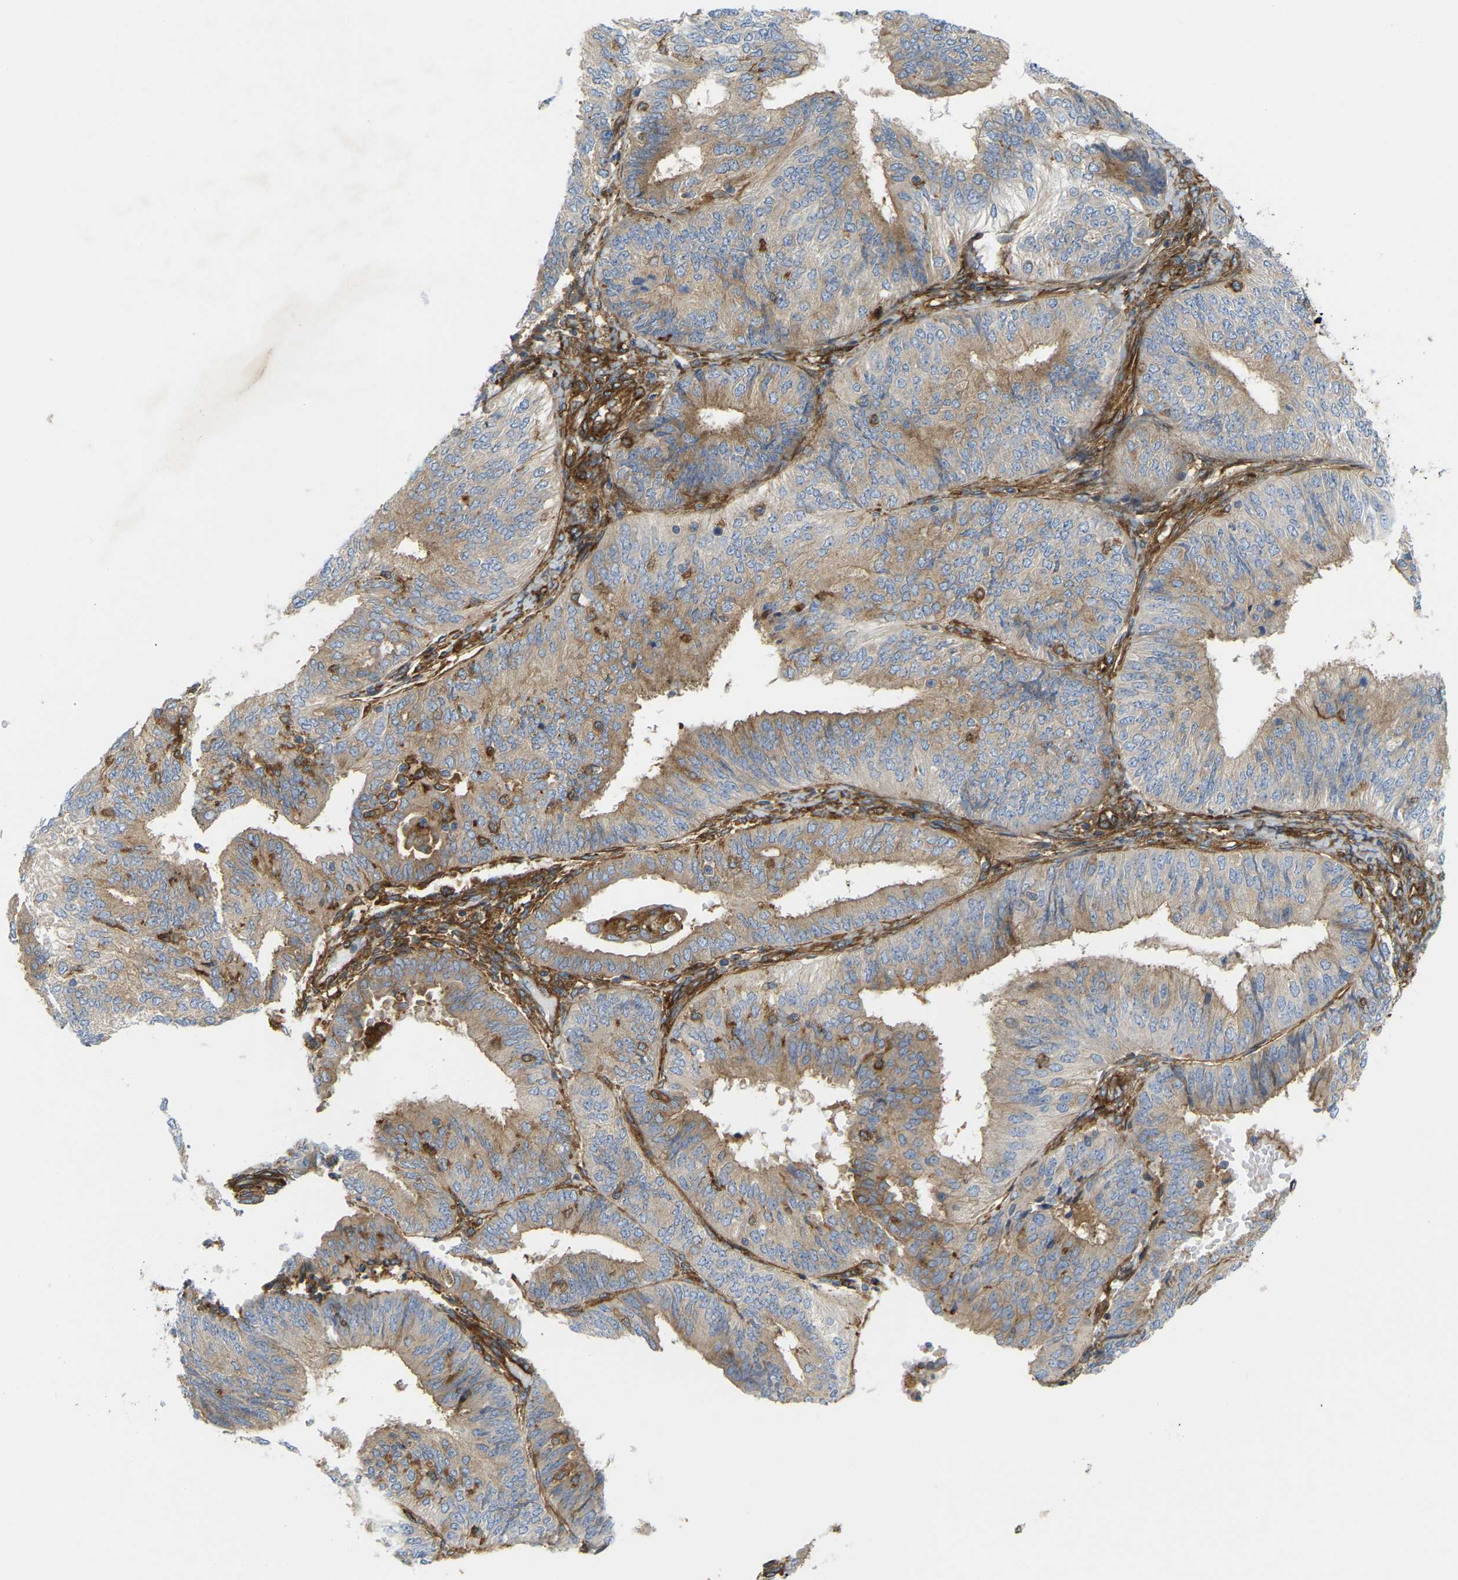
{"staining": {"intensity": "weak", "quantity": "25%-75%", "location": "cytoplasmic/membranous"}, "tissue": "endometrial cancer", "cell_type": "Tumor cells", "image_type": "cancer", "snomed": [{"axis": "morphology", "description": "Adenocarcinoma, NOS"}, {"axis": "topography", "description": "Endometrium"}], "caption": "A low amount of weak cytoplasmic/membranous expression is appreciated in about 25%-75% of tumor cells in endometrial cancer tissue.", "gene": "PICALM", "patient": {"sex": "female", "age": 58}}